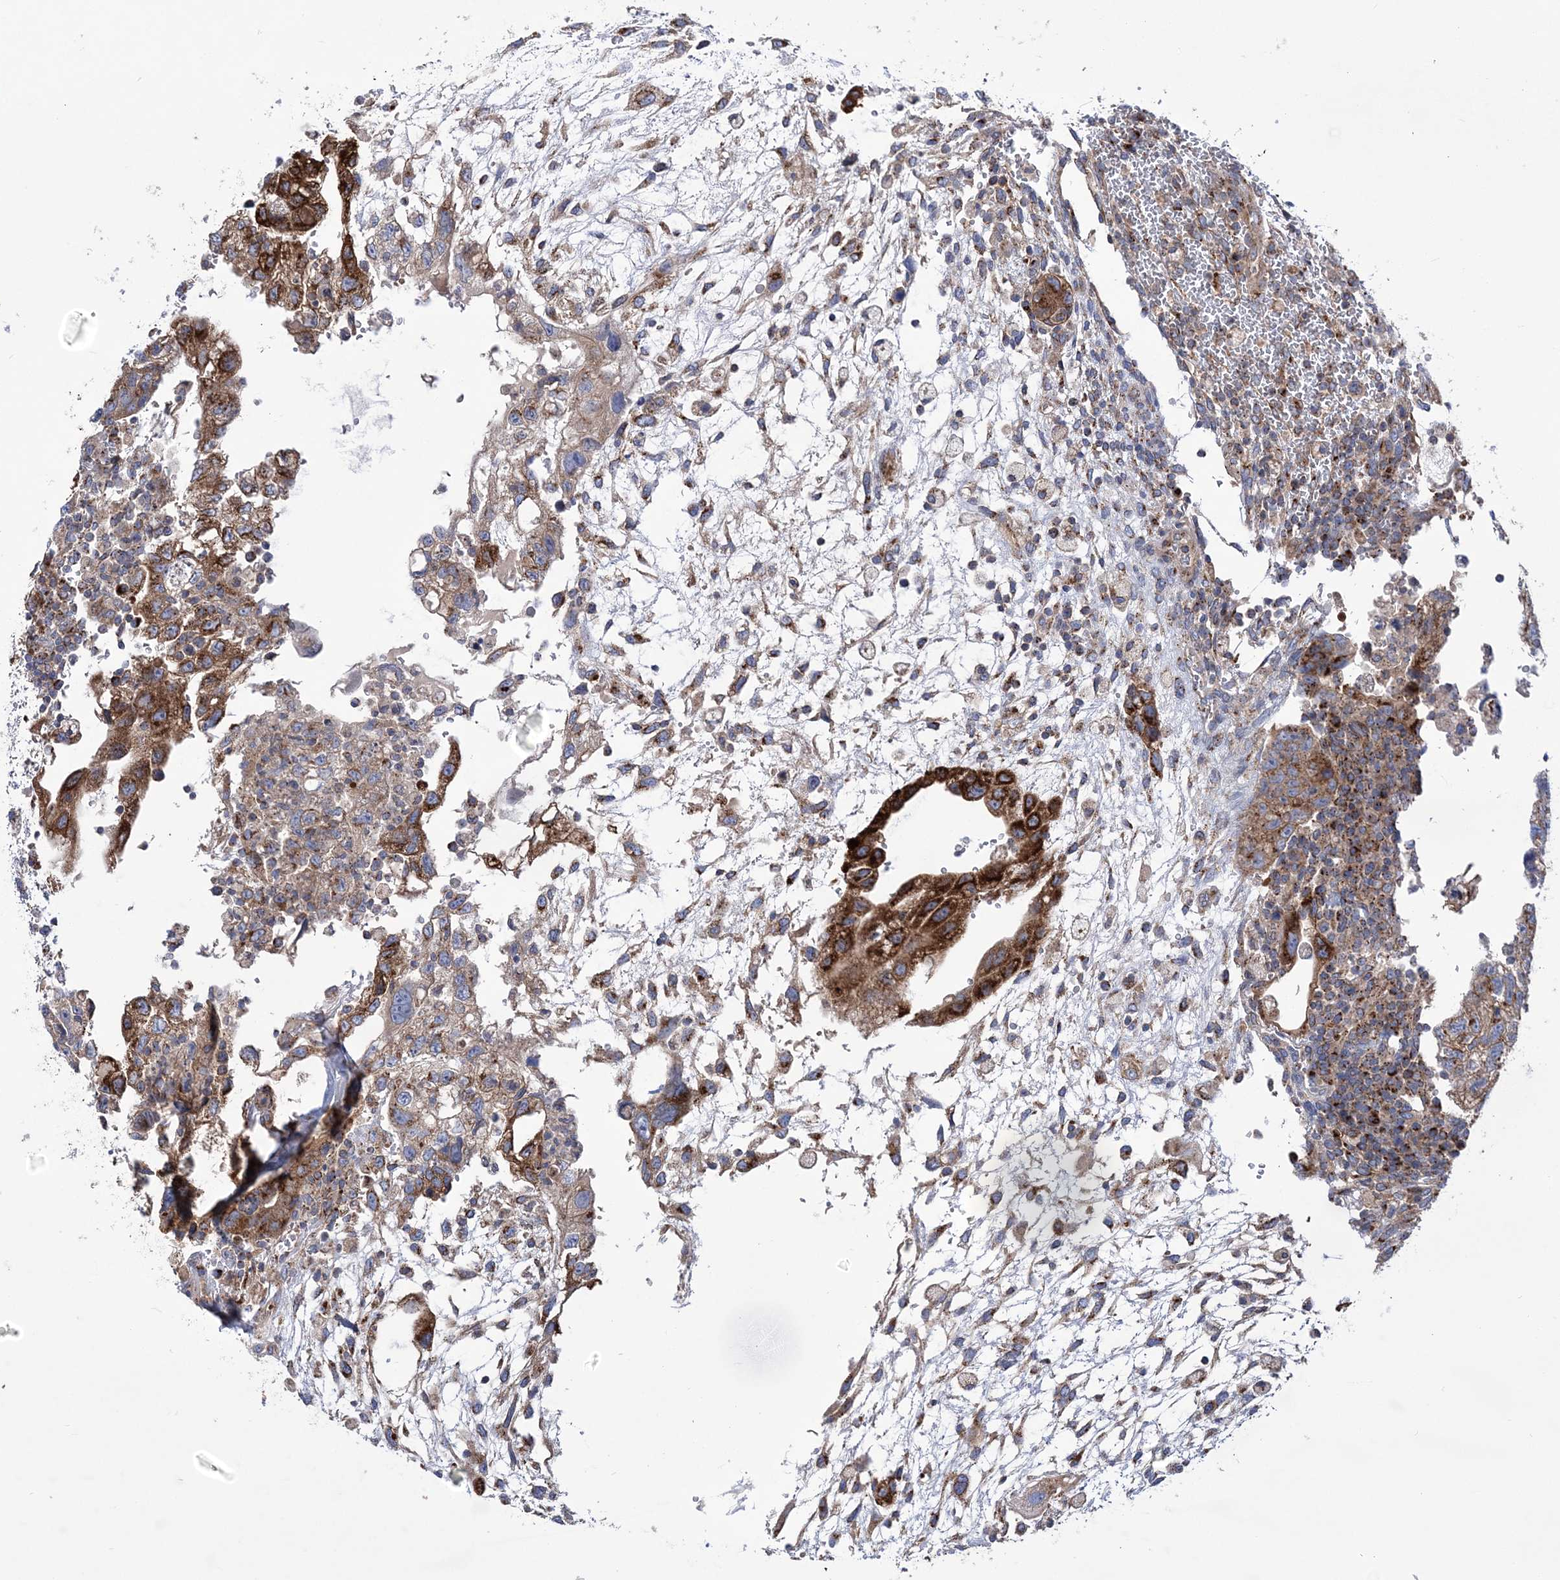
{"staining": {"intensity": "strong", "quantity": "25%-75%", "location": "cytoplasmic/membranous"}, "tissue": "testis cancer", "cell_type": "Tumor cells", "image_type": "cancer", "snomed": [{"axis": "morphology", "description": "Carcinoma, Embryonal, NOS"}, {"axis": "topography", "description": "Testis"}], "caption": "Embryonal carcinoma (testis) stained for a protein shows strong cytoplasmic/membranous positivity in tumor cells. The staining was performed using DAB (3,3'-diaminobenzidine), with brown indicating positive protein expression. Nuclei are stained blue with hematoxylin.", "gene": "COPB2", "patient": {"sex": "male", "age": 36}}